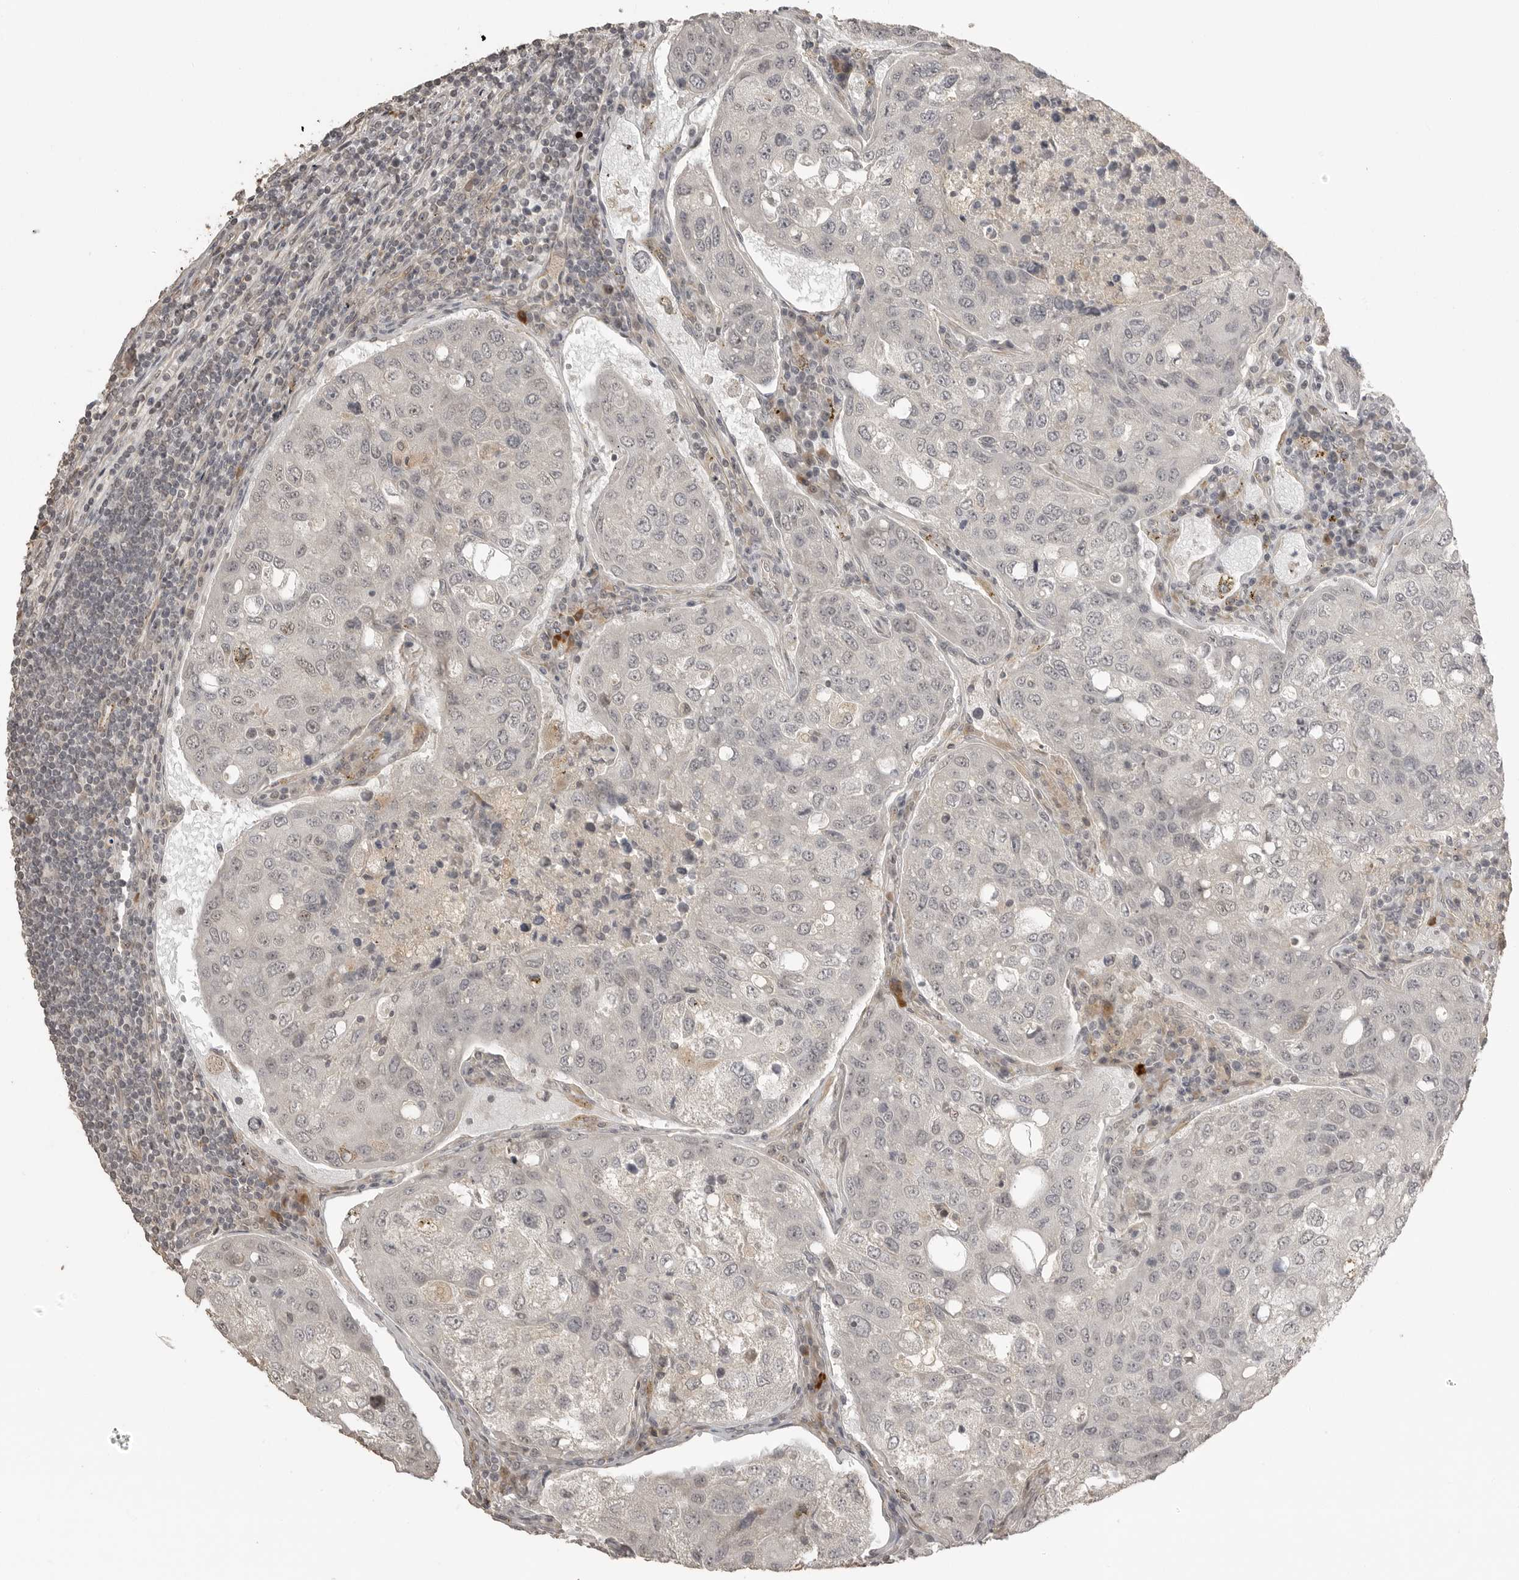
{"staining": {"intensity": "negative", "quantity": "none", "location": "none"}, "tissue": "urothelial cancer", "cell_type": "Tumor cells", "image_type": "cancer", "snomed": [{"axis": "morphology", "description": "Urothelial carcinoma, High grade"}, {"axis": "topography", "description": "Lymph node"}, {"axis": "topography", "description": "Urinary bladder"}], "caption": "Immunohistochemical staining of urothelial carcinoma (high-grade) displays no significant positivity in tumor cells.", "gene": "SMG8", "patient": {"sex": "male", "age": 51}}